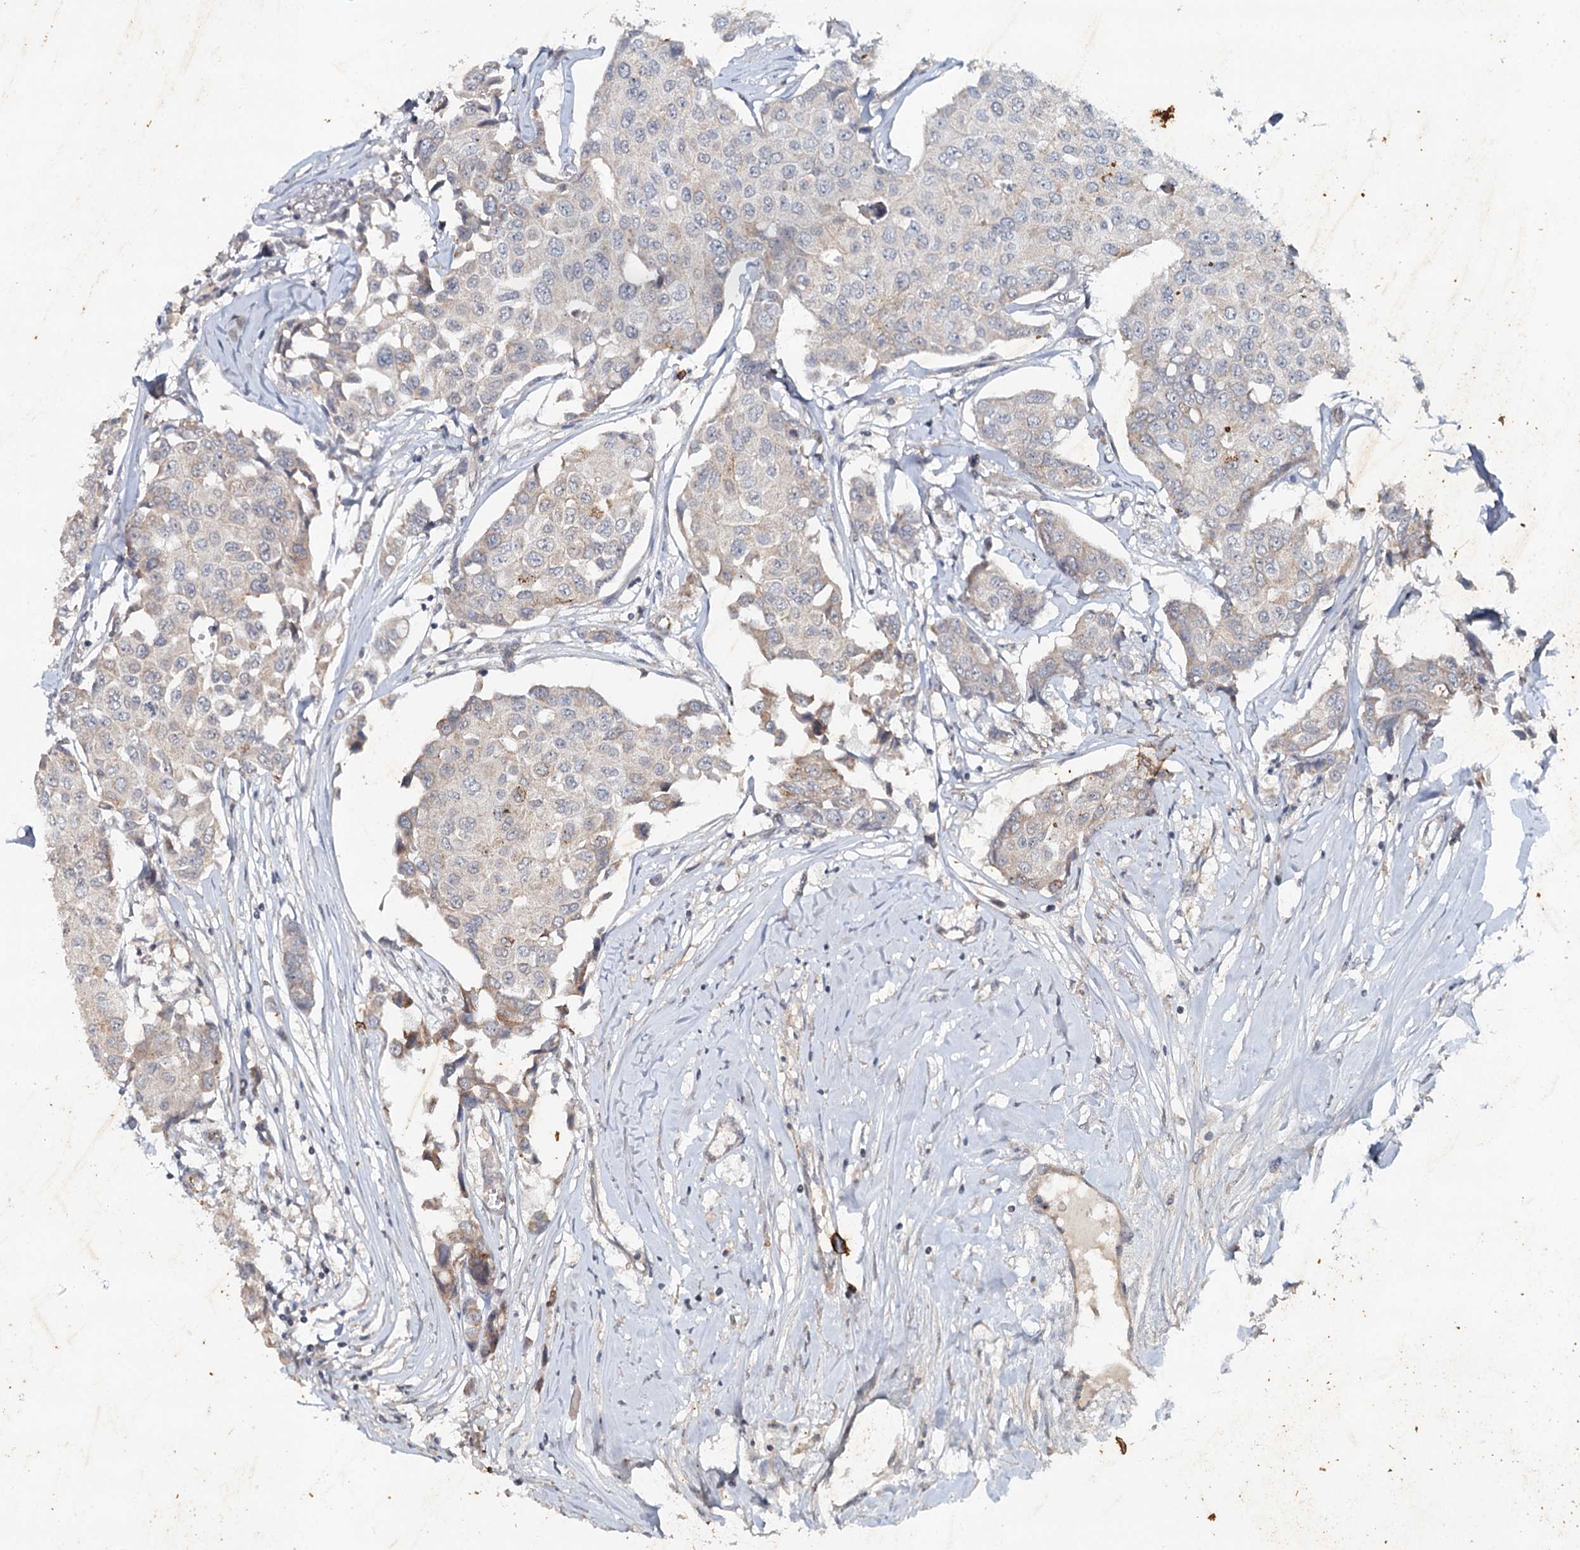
{"staining": {"intensity": "weak", "quantity": "25%-75%", "location": "cytoplasmic/membranous"}, "tissue": "breast cancer", "cell_type": "Tumor cells", "image_type": "cancer", "snomed": [{"axis": "morphology", "description": "Duct carcinoma"}, {"axis": "topography", "description": "Breast"}], "caption": "The micrograph shows staining of breast cancer, revealing weak cytoplasmic/membranous protein positivity (brown color) within tumor cells.", "gene": "SYNPO", "patient": {"sex": "female", "age": 80}}